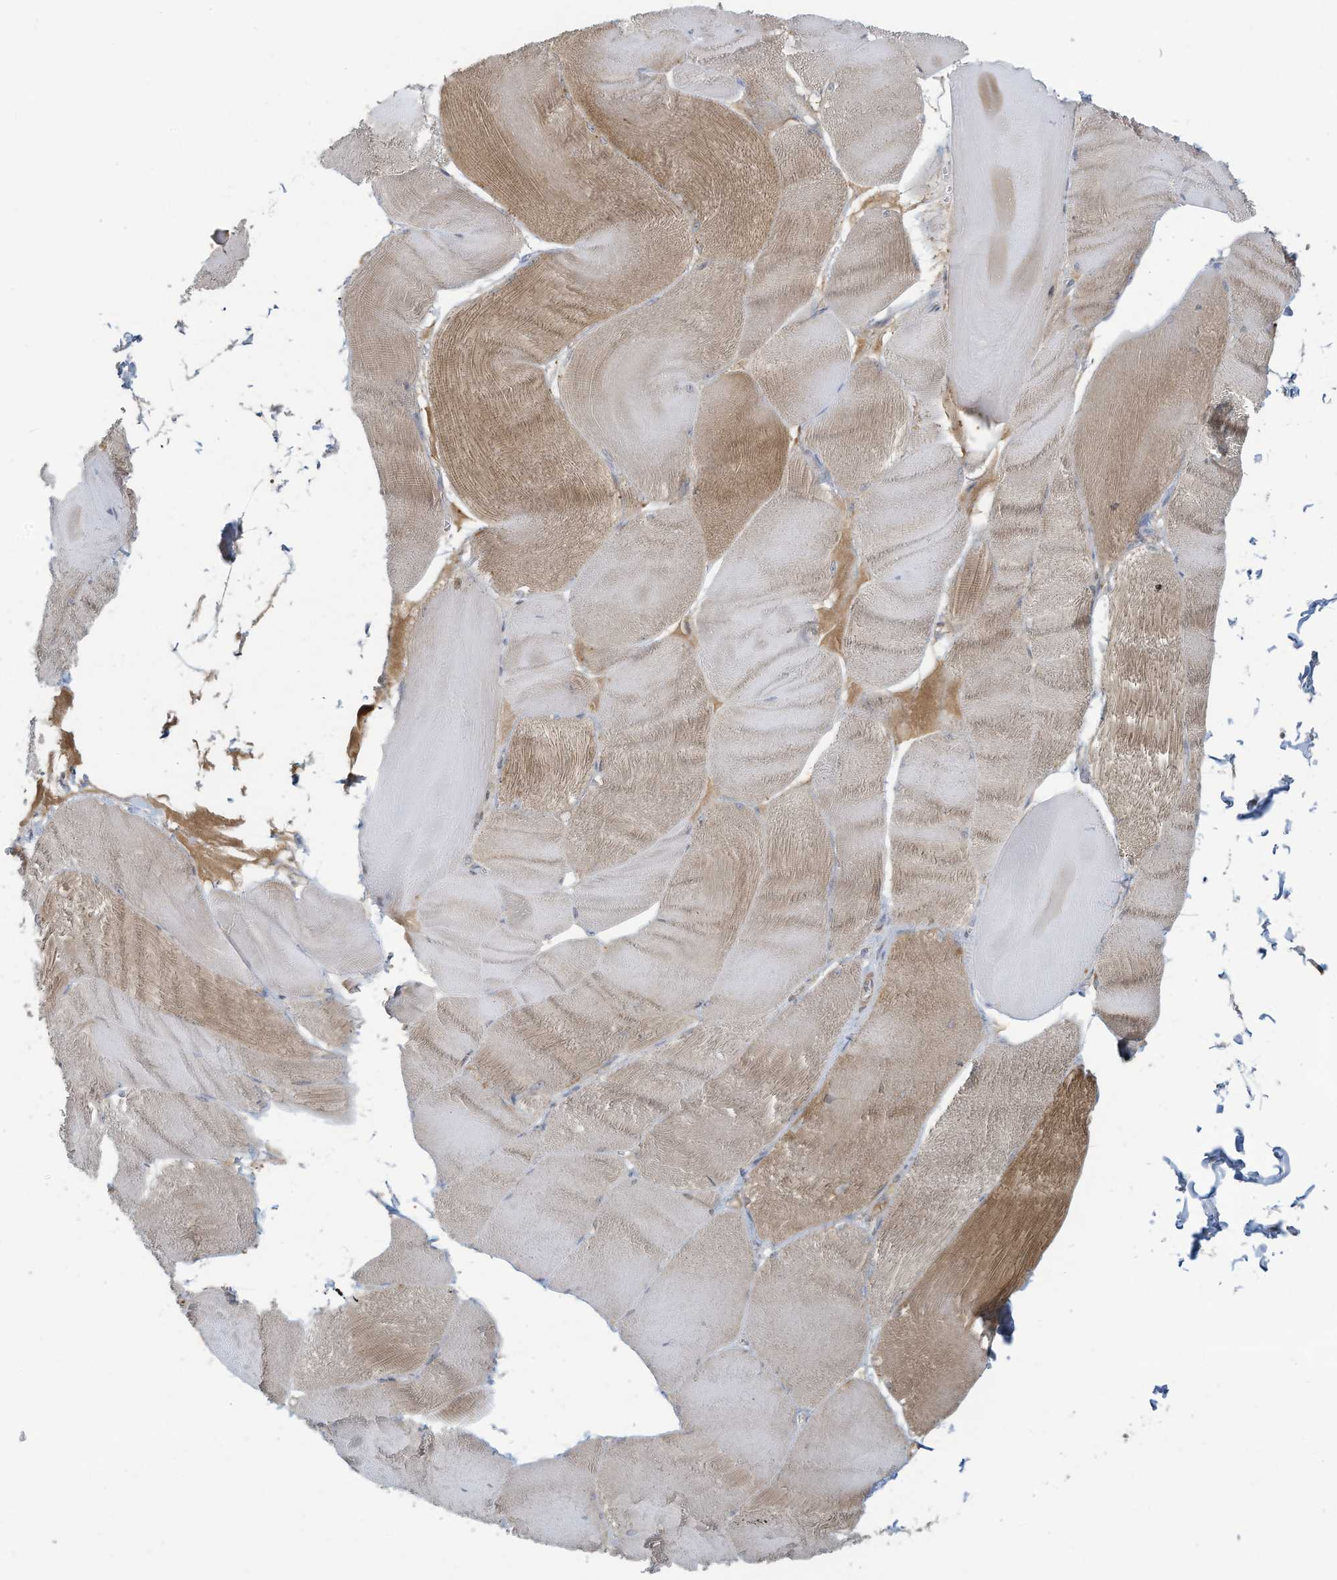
{"staining": {"intensity": "moderate", "quantity": "25%-75%", "location": "cytoplasmic/membranous"}, "tissue": "skeletal muscle", "cell_type": "Myocytes", "image_type": "normal", "snomed": [{"axis": "morphology", "description": "Normal tissue, NOS"}, {"axis": "morphology", "description": "Basal cell carcinoma"}, {"axis": "topography", "description": "Skeletal muscle"}], "caption": "Protein analysis of benign skeletal muscle demonstrates moderate cytoplasmic/membranous expression in approximately 25%-75% of myocytes.", "gene": "OLA1", "patient": {"sex": "female", "age": 64}}